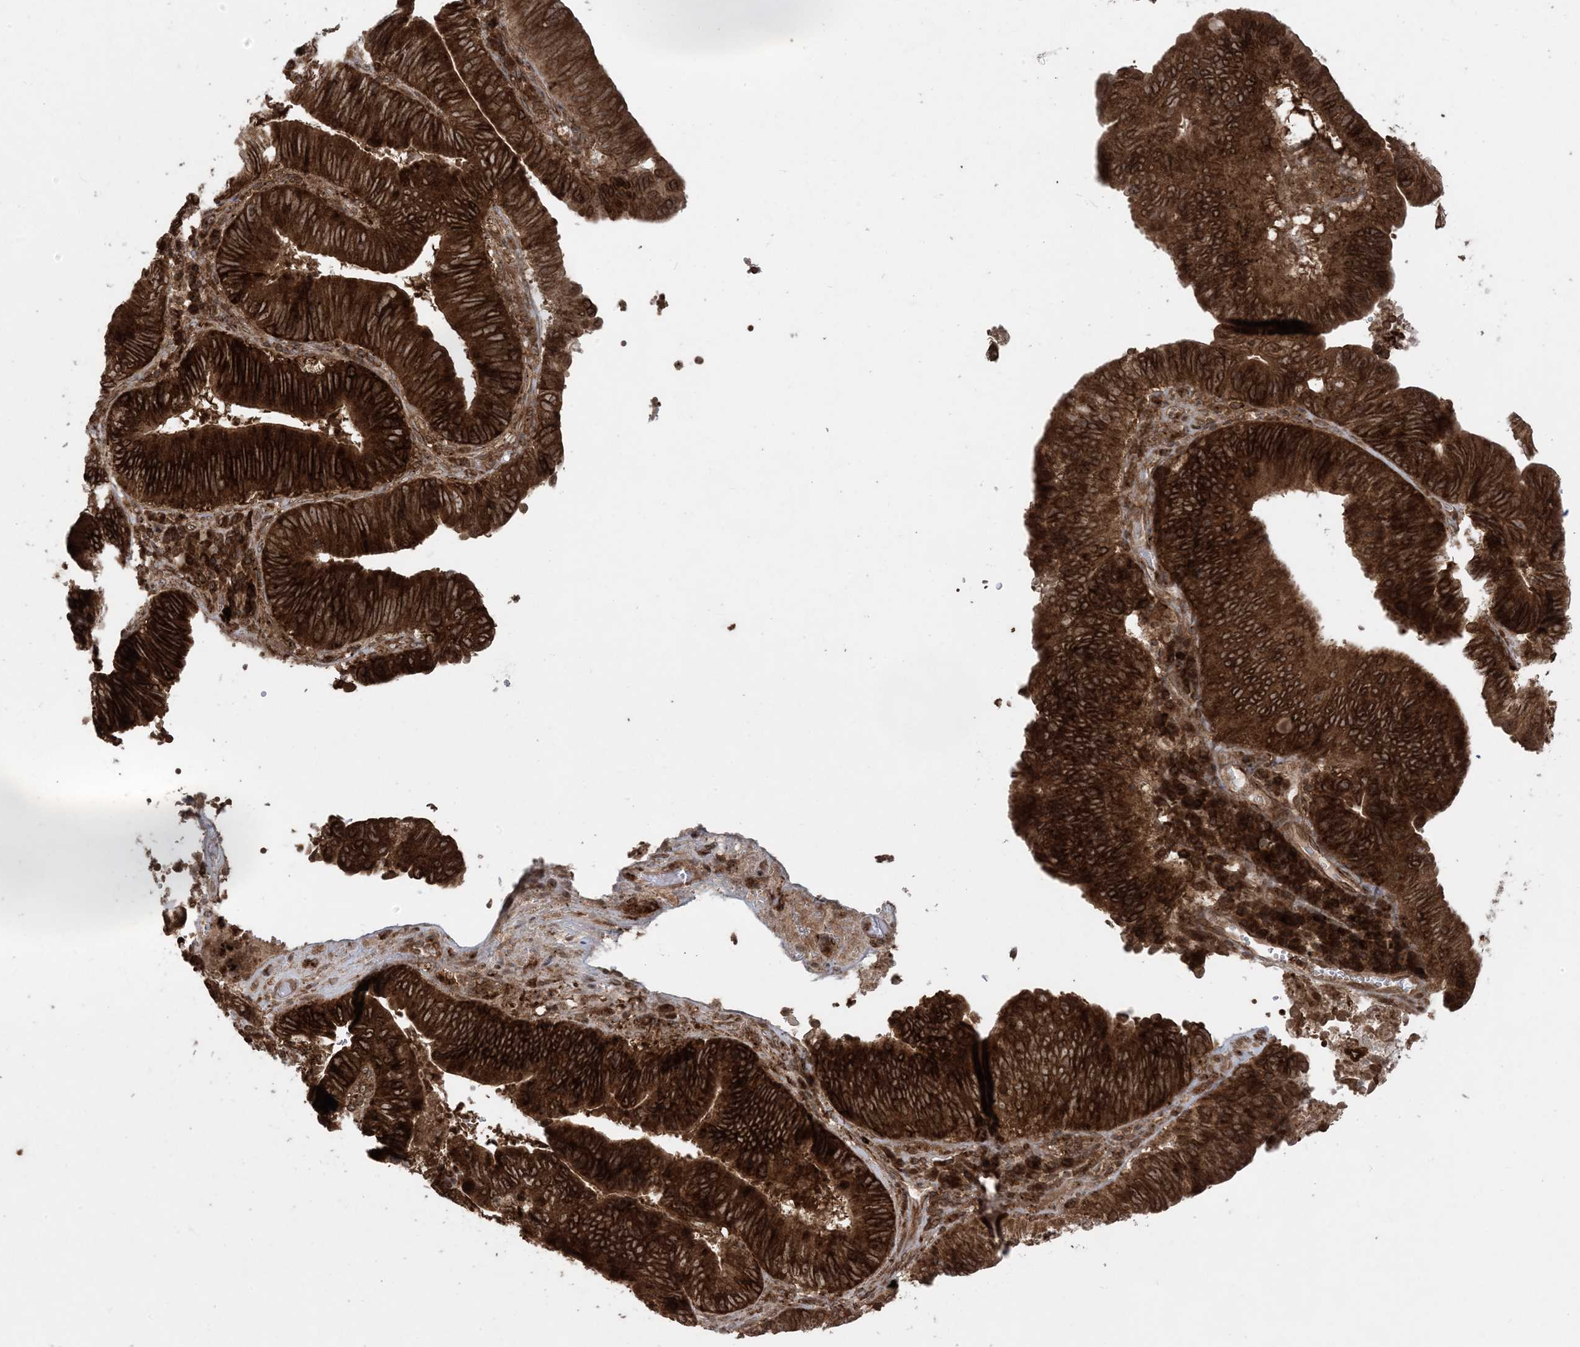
{"staining": {"intensity": "strong", "quantity": ">75%", "location": "cytoplasmic/membranous"}, "tissue": "pancreatic cancer", "cell_type": "Tumor cells", "image_type": "cancer", "snomed": [{"axis": "morphology", "description": "Adenocarcinoma, NOS"}, {"axis": "topography", "description": "Pancreas"}], "caption": "Protein expression analysis of pancreatic cancer shows strong cytoplasmic/membranous expression in about >75% of tumor cells.", "gene": "DDX19B", "patient": {"sex": "male", "age": 63}}